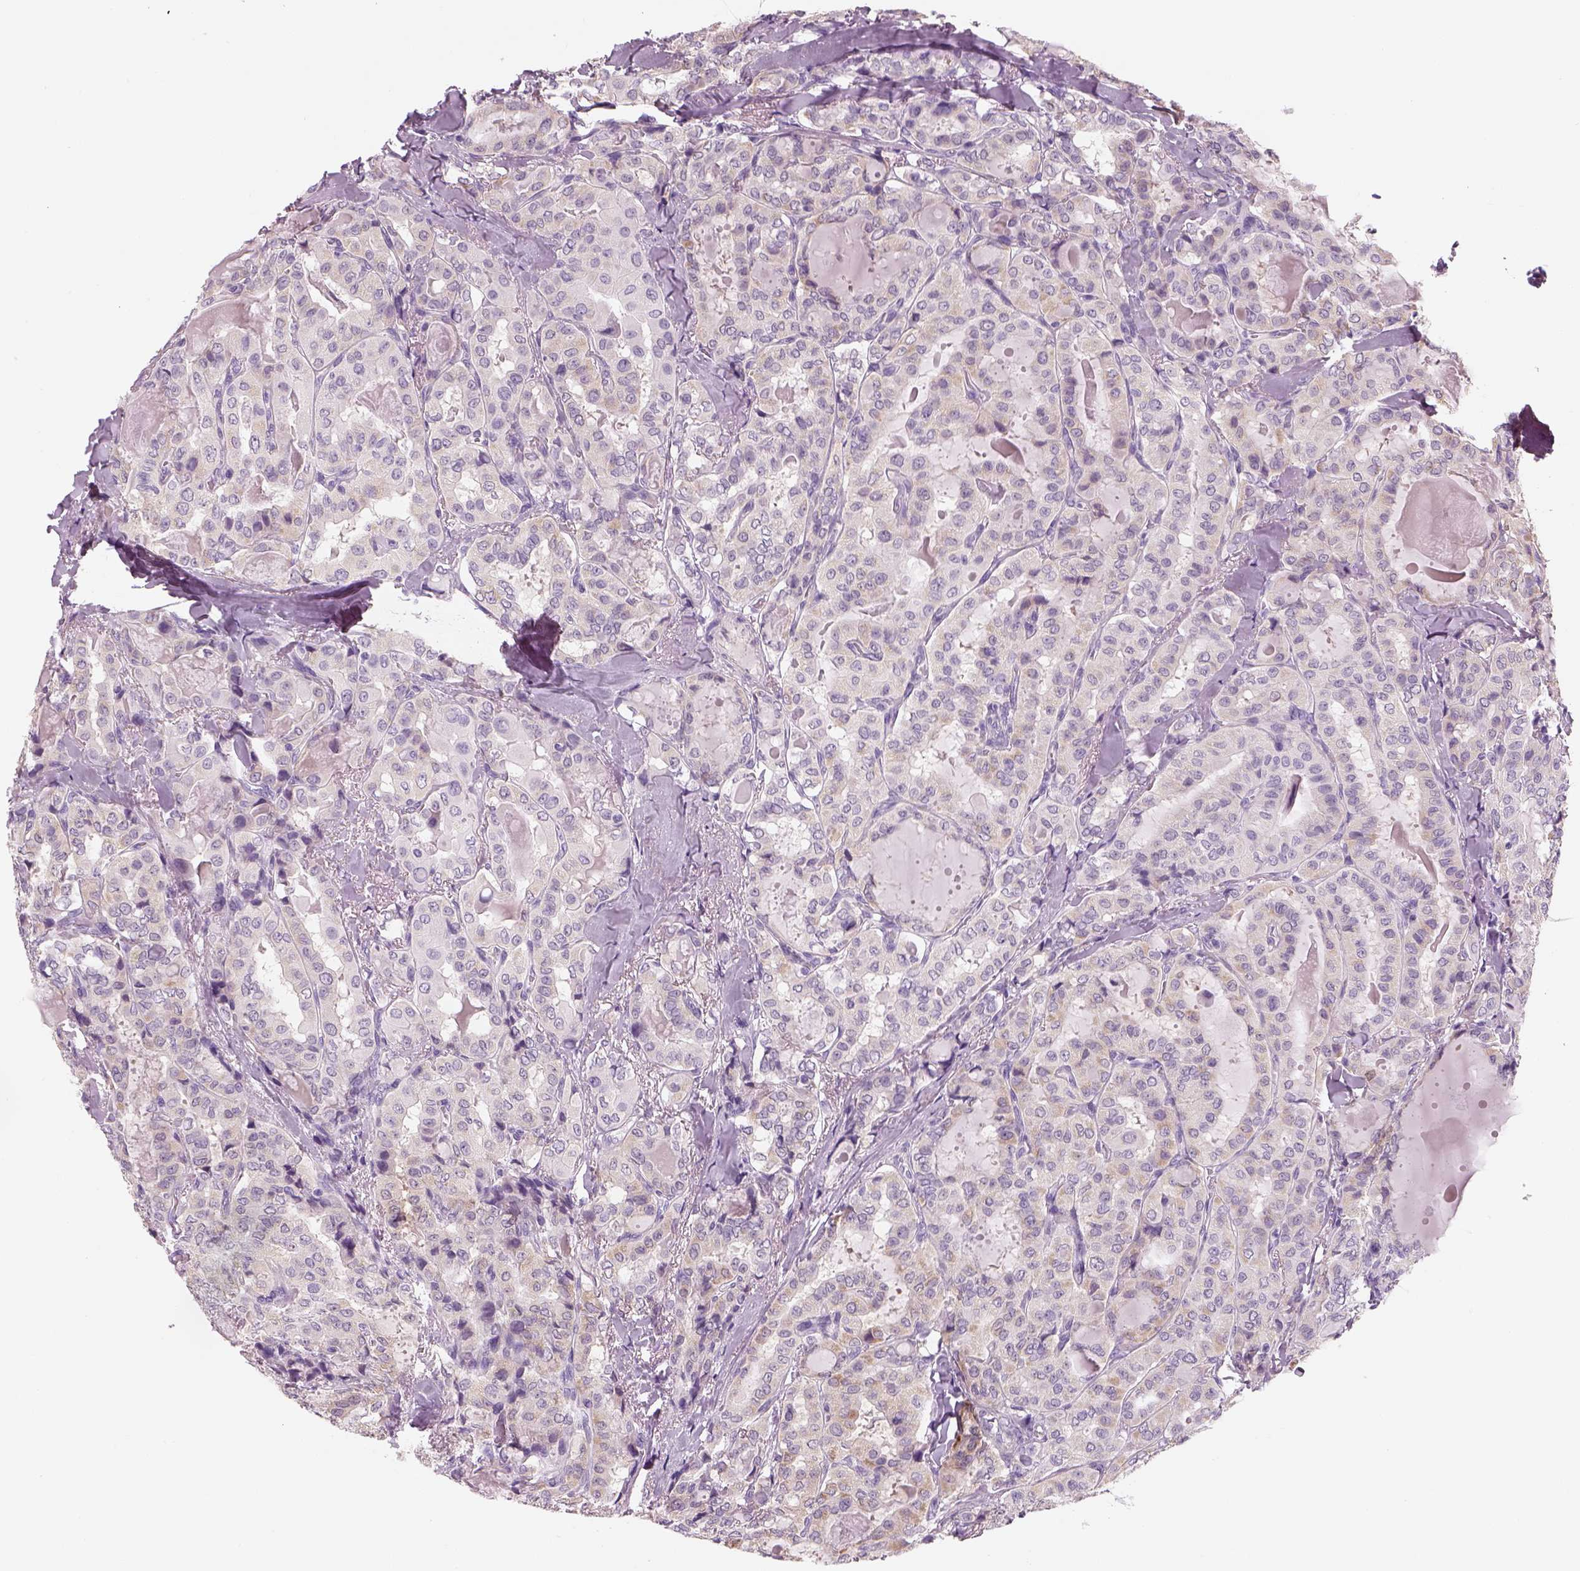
{"staining": {"intensity": "weak", "quantity": "<25%", "location": "cytoplasmic/membranous"}, "tissue": "thyroid cancer", "cell_type": "Tumor cells", "image_type": "cancer", "snomed": [{"axis": "morphology", "description": "Papillary adenocarcinoma, NOS"}, {"axis": "topography", "description": "Thyroid gland"}], "caption": "Tumor cells show no significant expression in thyroid cancer (papillary adenocarcinoma).", "gene": "KCNMB4", "patient": {"sex": "female", "age": 41}}